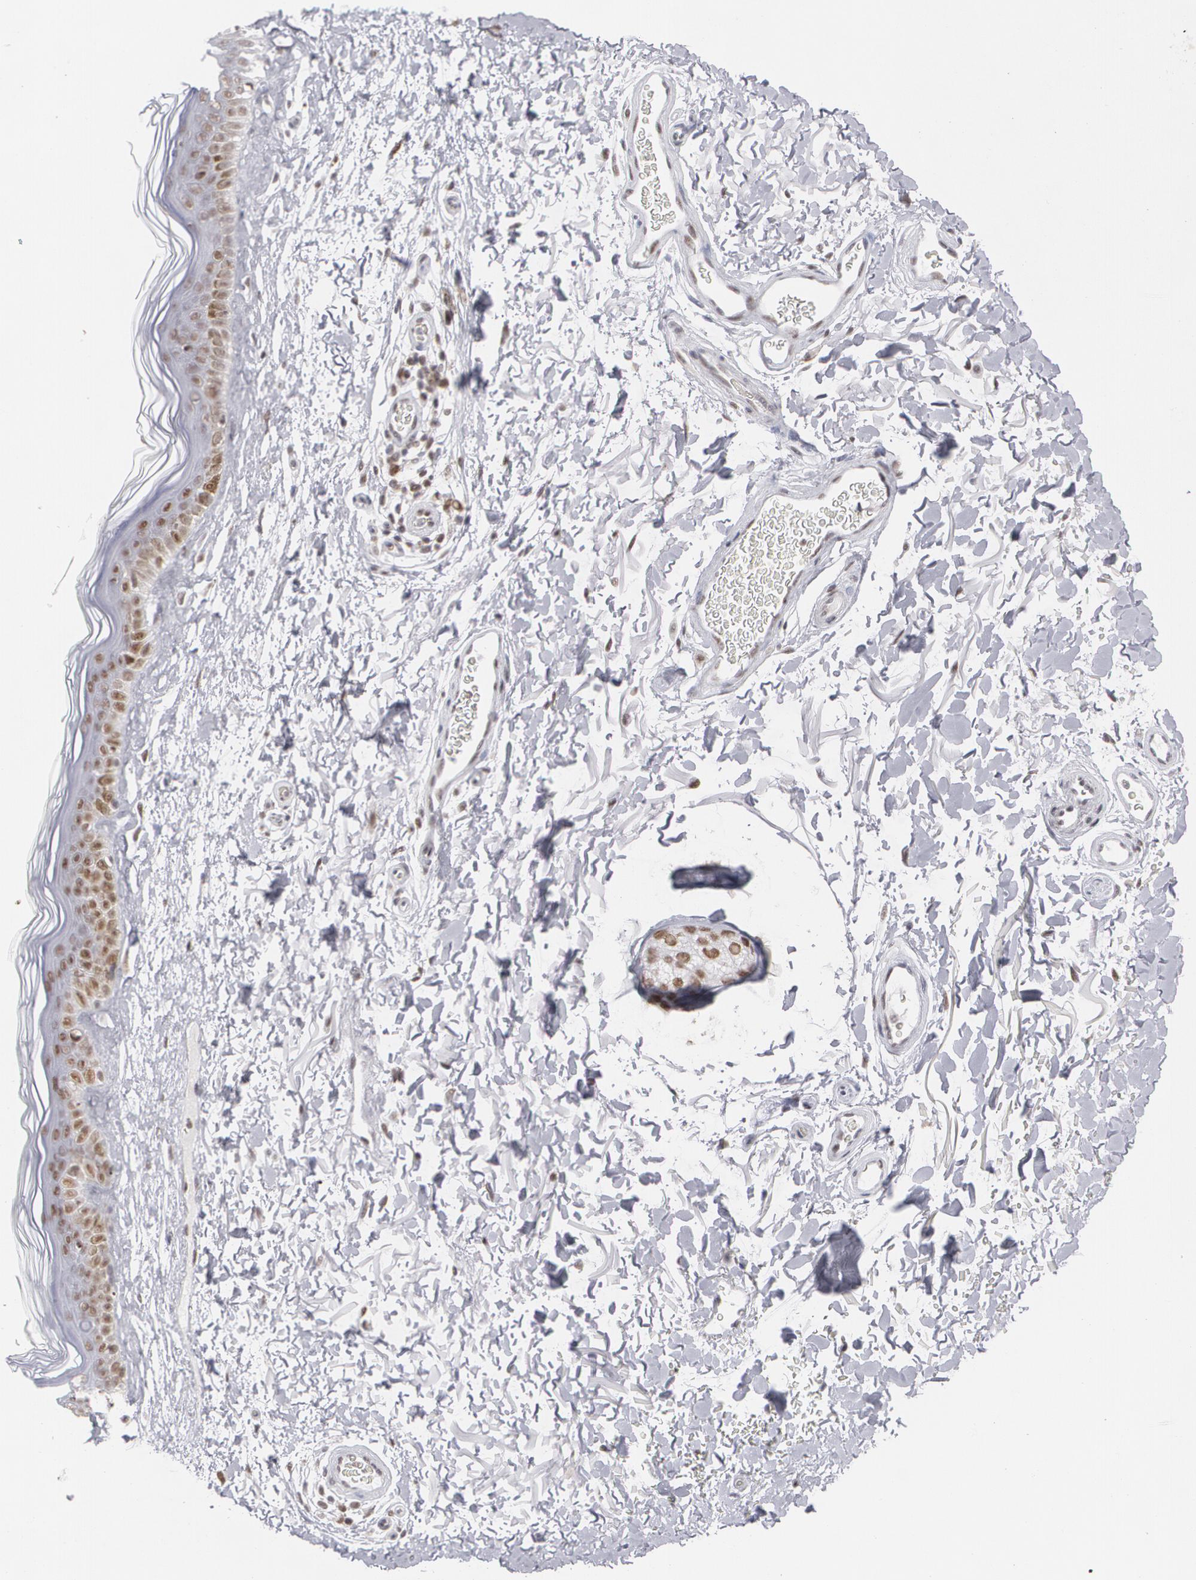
{"staining": {"intensity": "weak", "quantity": ">75%", "location": "nuclear"}, "tissue": "skin", "cell_type": "Fibroblasts", "image_type": "normal", "snomed": [{"axis": "morphology", "description": "Normal tissue, NOS"}, {"axis": "topography", "description": "Skin"}], "caption": "Protein staining displays weak nuclear staining in about >75% of fibroblasts in unremarkable skin. The staining was performed using DAB, with brown indicating positive protein expression. Nuclei are stained blue with hematoxylin.", "gene": "MCL1", "patient": {"sex": "male", "age": 63}}